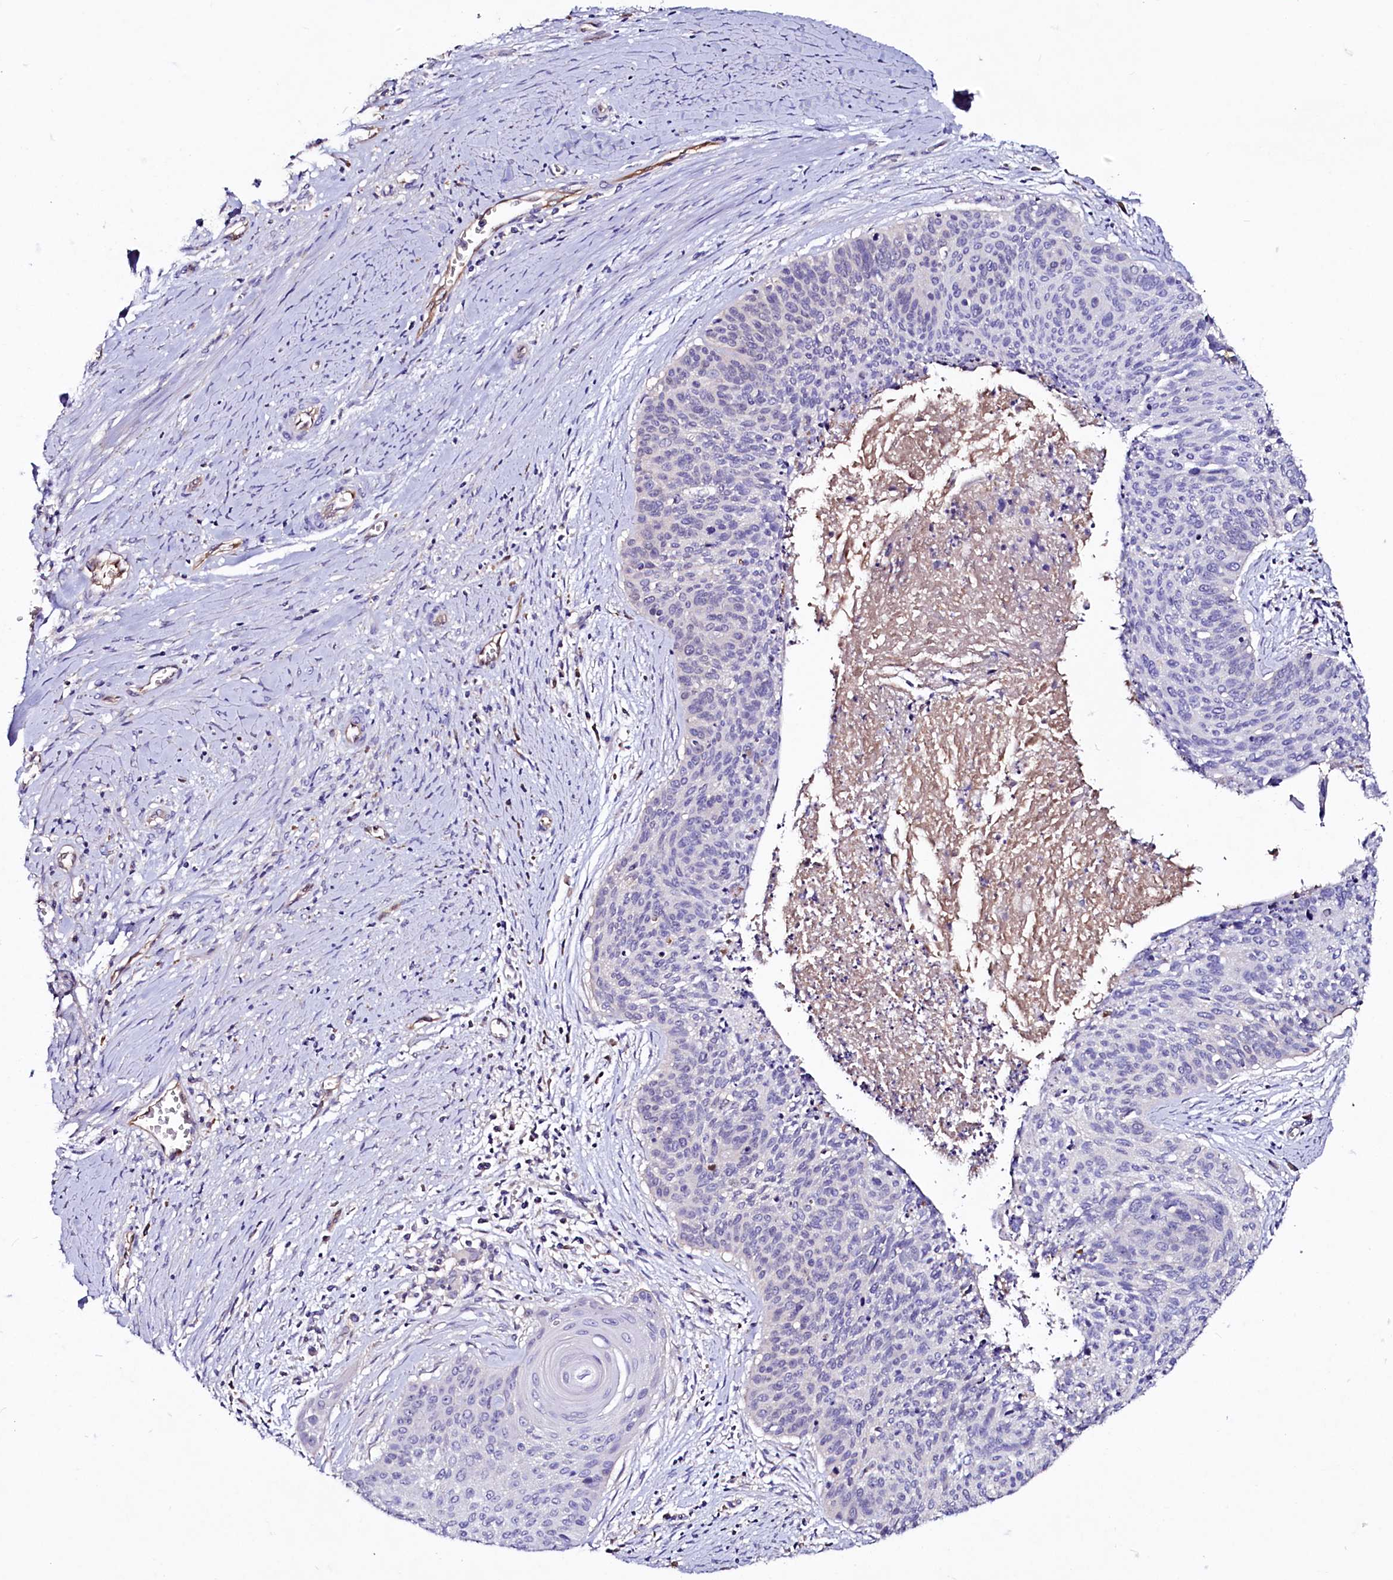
{"staining": {"intensity": "negative", "quantity": "none", "location": "none"}, "tissue": "cervical cancer", "cell_type": "Tumor cells", "image_type": "cancer", "snomed": [{"axis": "morphology", "description": "Squamous cell carcinoma, NOS"}, {"axis": "topography", "description": "Cervix"}], "caption": "Cervical cancer (squamous cell carcinoma) was stained to show a protein in brown. There is no significant staining in tumor cells. (DAB (3,3'-diaminobenzidine) immunohistochemistry (IHC) visualized using brightfield microscopy, high magnification).", "gene": "IL17RD", "patient": {"sex": "female", "age": 55}}